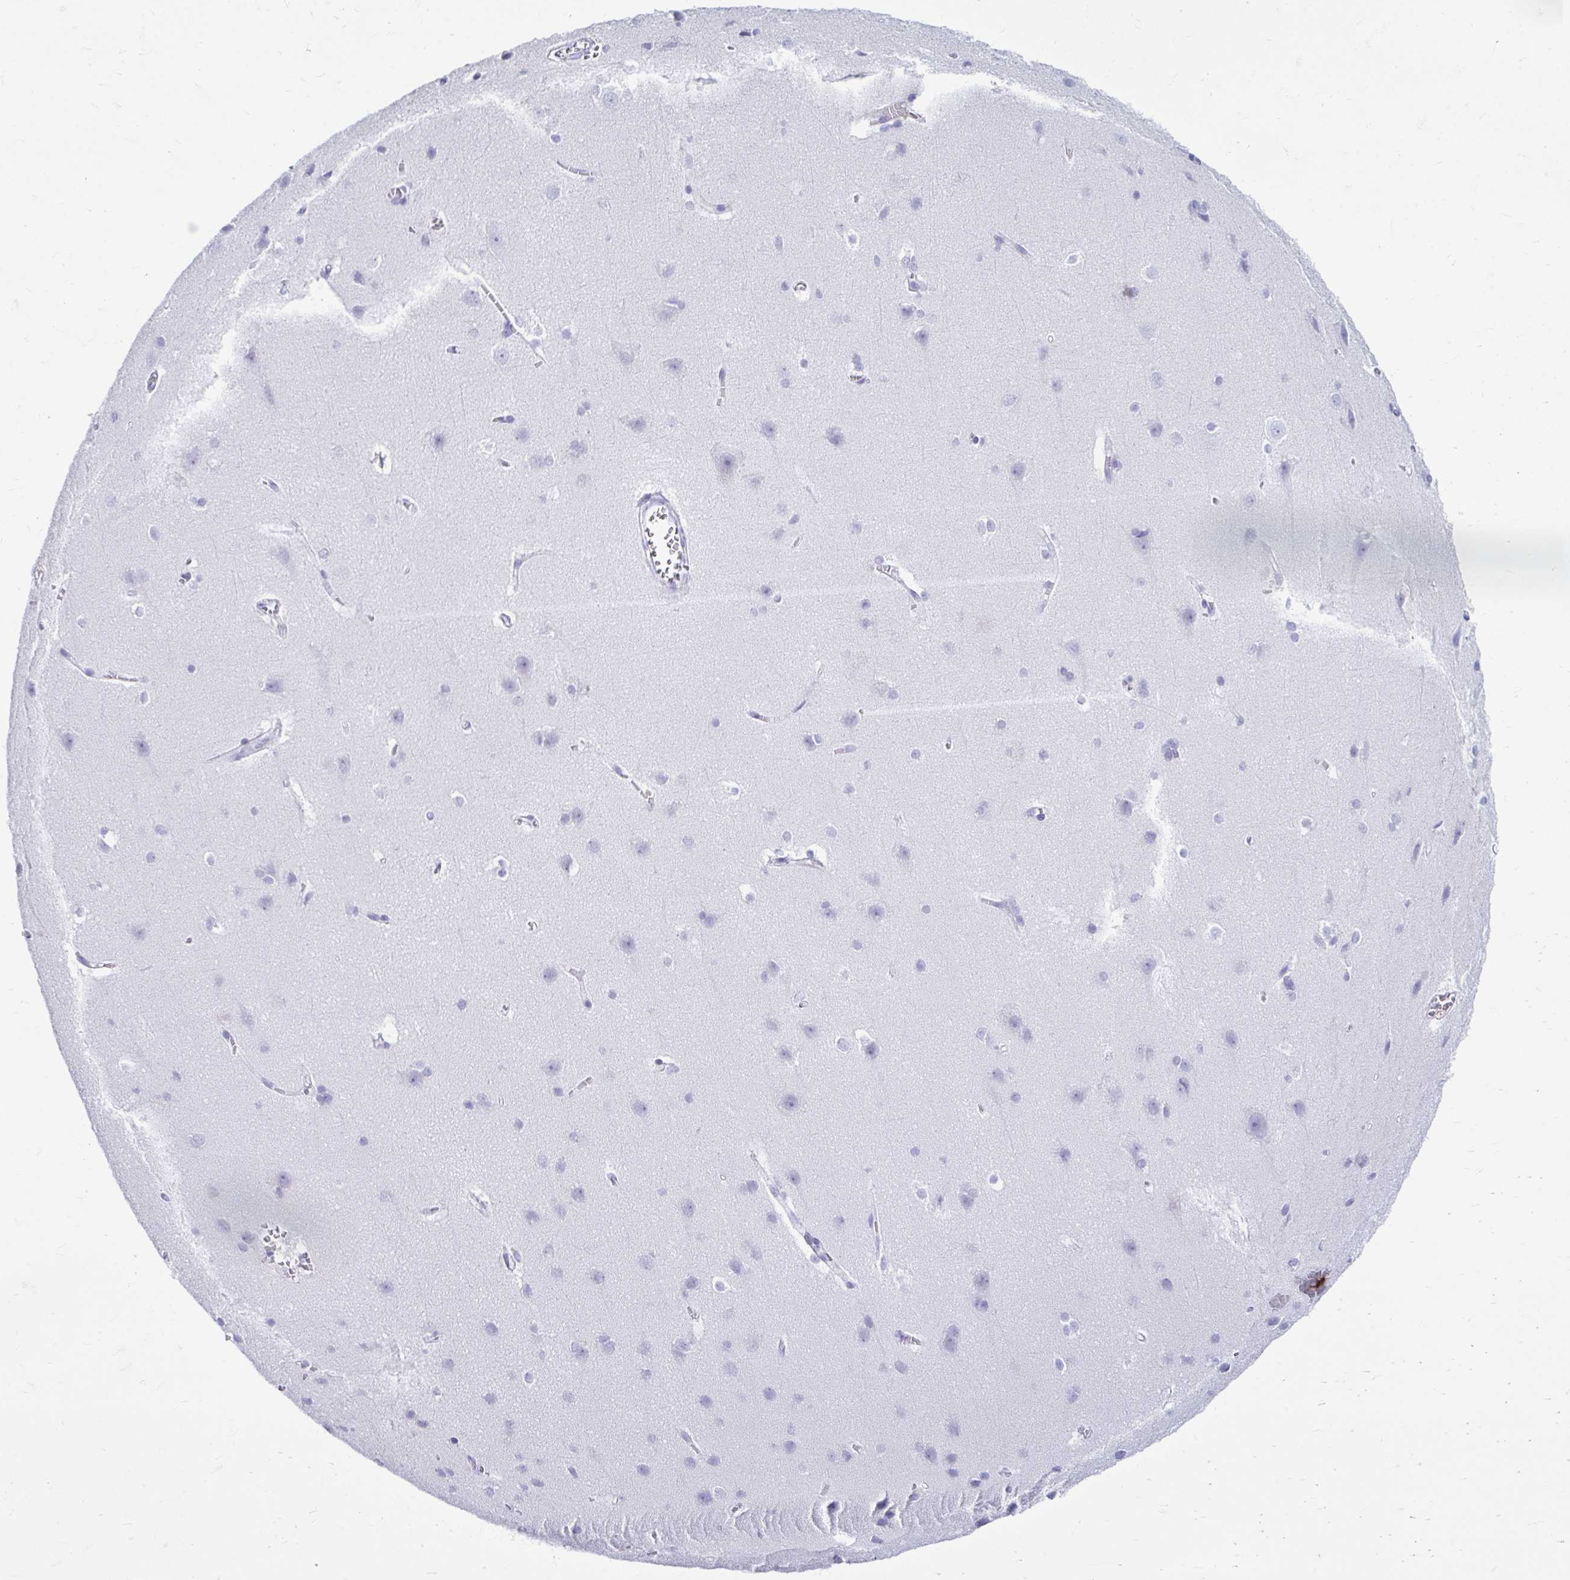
{"staining": {"intensity": "negative", "quantity": "none", "location": "none"}, "tissue": "cerebral cortex", "cell_type": "Endothelial cells", "image_type": "normal", "snomed": [{"axis": "morphology", "description": "Normal tissue, NOS"}, {"axis": "topography", "description": "Cerebral cortex"}], "caption": "Immunohistochemistry (IHC) of benign cerebral cortex displays no staining in endothelial cells.", "gene": "SMIM9", "patient": {"sex": "male", "age": 37}}